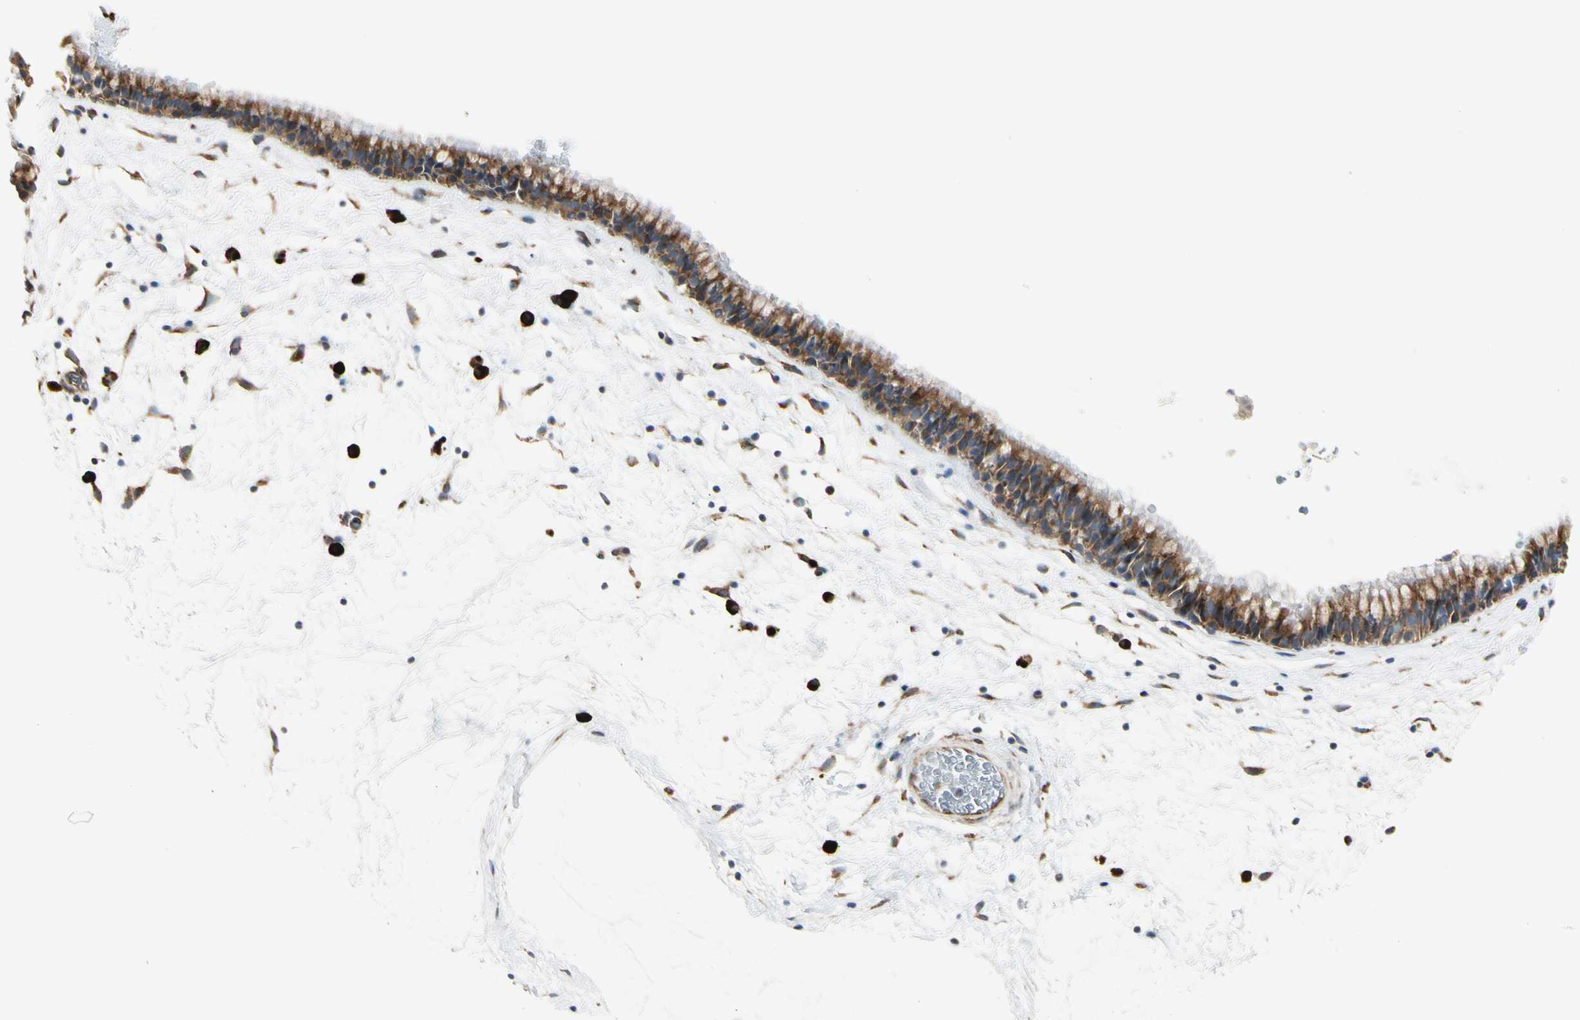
{"staining": {"intensity": "strong", "quantity": ">75%", "location": "cytoplasmic/membranous"}, "tissue": "nasopharynx", "cell_type": "Respiratory epithelial cells", "image_type": "normal", "snomed": [{"axis": "morphology", "description": "Normal tissue, NOS"}, {"axis": "morphology", "description": "Inflammation, NOS"}, {"axis": "topography", "description": "Nasopharynx"}], "caption": "Nasopharynx was stained to show a protein in brown. There is high levels of strong cytoplasmic/membranous positivity in about >75% of respiratory epithelial cells. The protein of interest is stained brown, and the nuclei are stained in blue (DAB (3,3'-diaminobenzidine) IHC with brightfield microscopy, high magnification).", "gene": "HSP90B1", "patient": {"sex": "male", "age": 48}}